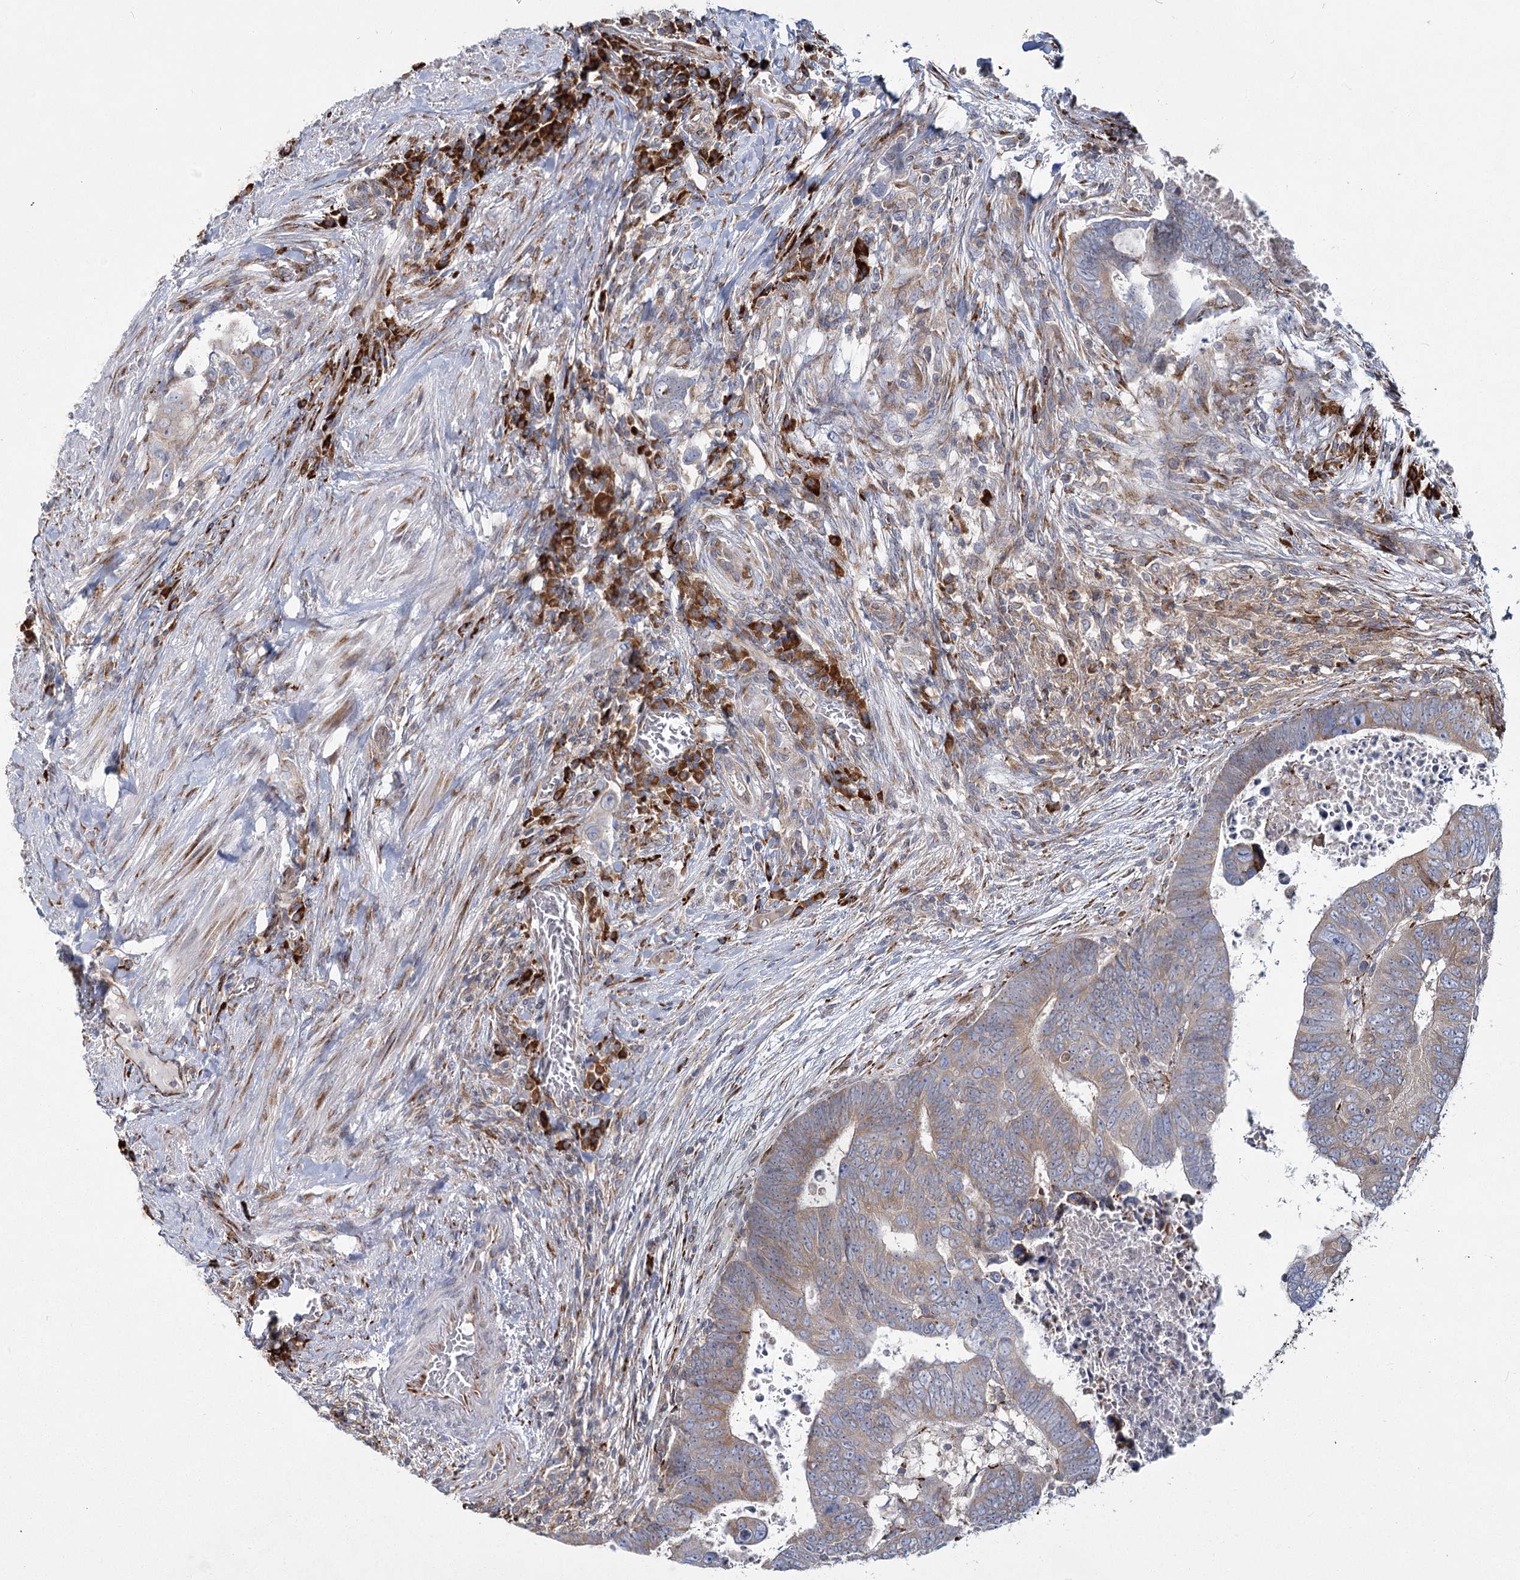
{"staining": {"intensity": "moderate", "quantity": ">75%", "location": "cytoplasmic/membranous"}, "tissue": "colorectal cancer", "cell_type": "Tumor cells", "image_type": "cancer", "snomed": [{"axis": "morphology", "description": "Normal tissue, NOS"}, {"axis": "morphology", "description": "Adenocarcinoma, NOS"}, {"axis": "topography", "description": "Rectum"}], "caption": "A histopathology image of colorectal adenocarcinoma stained for a protein shows moderate cytoplasmic/membranous brown staining in tumor cells.", "gene": "POGLUT1", "patient": {"sex": "female", "age": 65}}